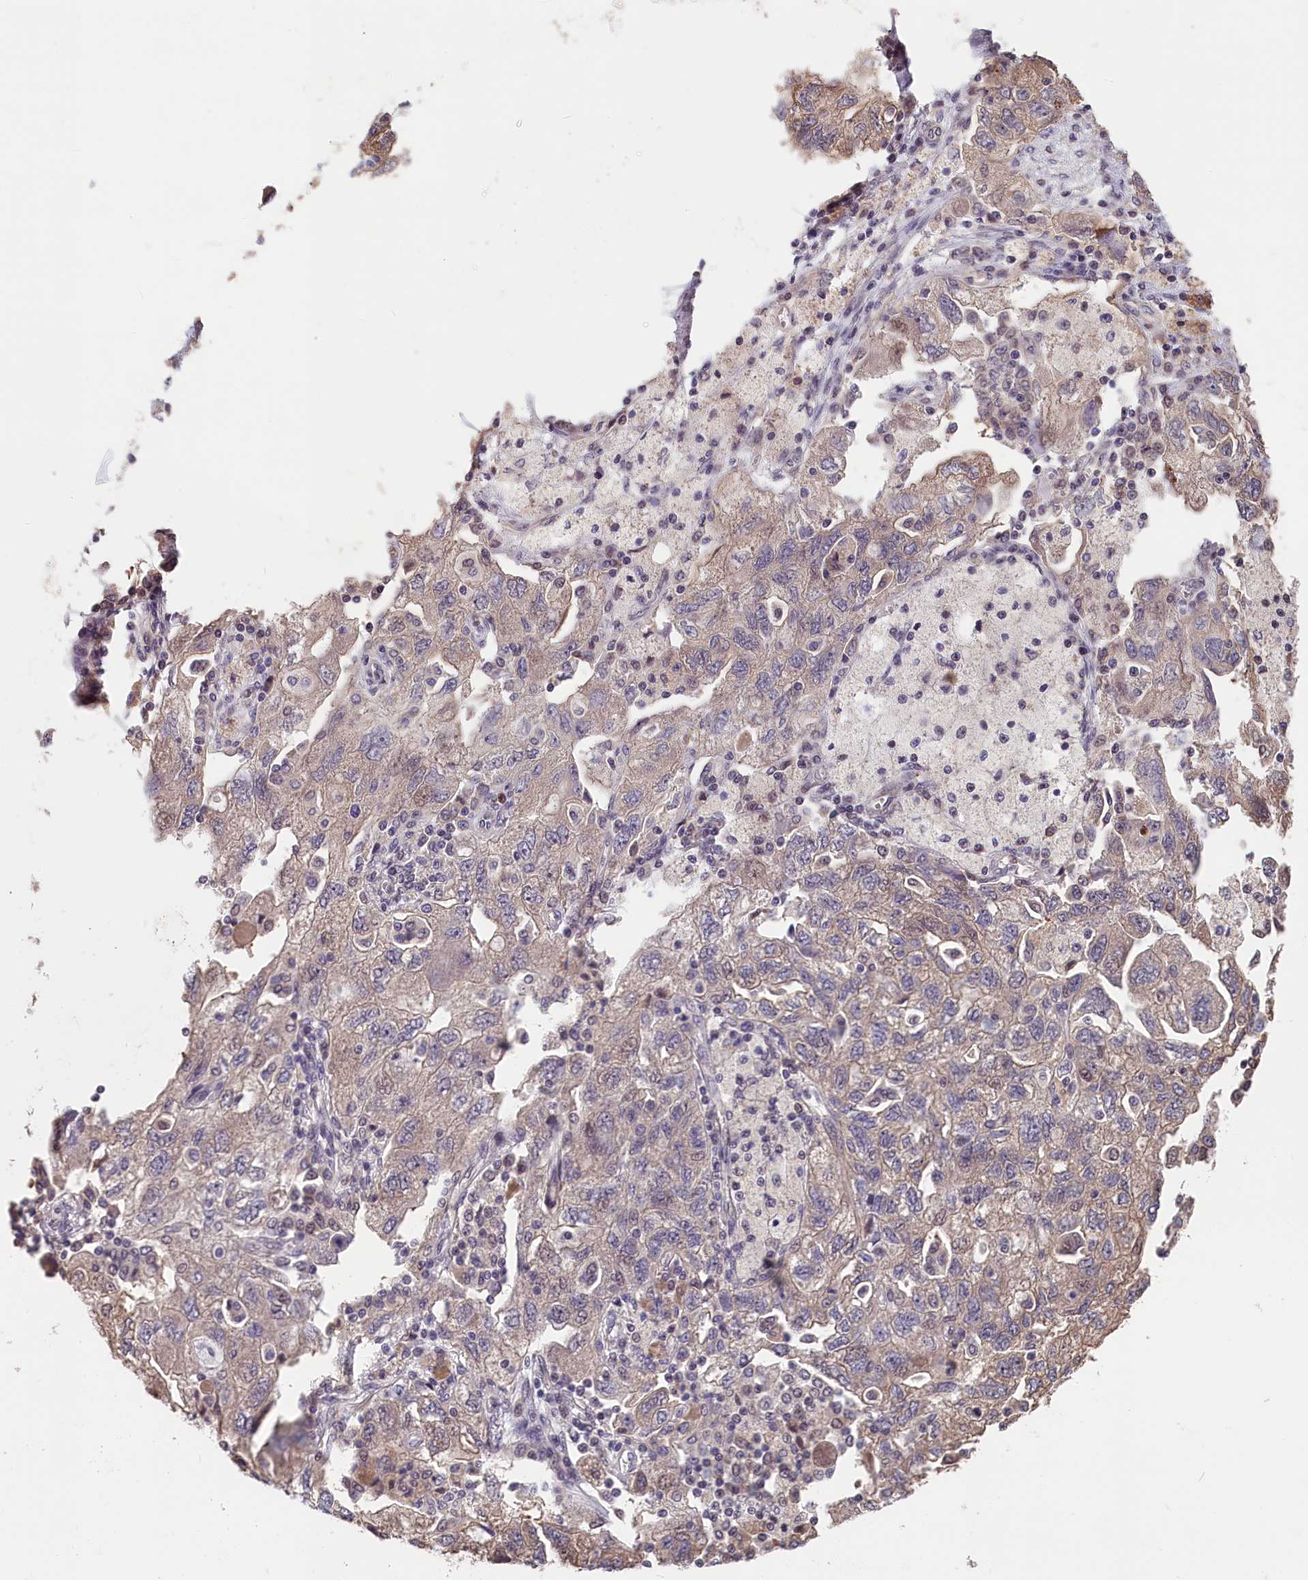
{"staining": {"intensity": "weak", "quantity": "<25%", "location": "cytoplasmic/membranous"}, "tissue": "ovarian cancer", "cell_type": "Tumor cells", "image_type": "cancer", "snomed": [{"axis": "morphology", "description": "Carcinoma, NOS"}, {"axis": "morphology", "description": "Cystadenocarcinoma, serous, NOS"}, {"axis": "topography", "description": "Ovary"}], "caption": "Tumor cells are negative for brown protein staining in ovarian serous cystadenocarcinoma.", "gene": "TMEM116", "patient": {"sex": "female", "age": 69}}